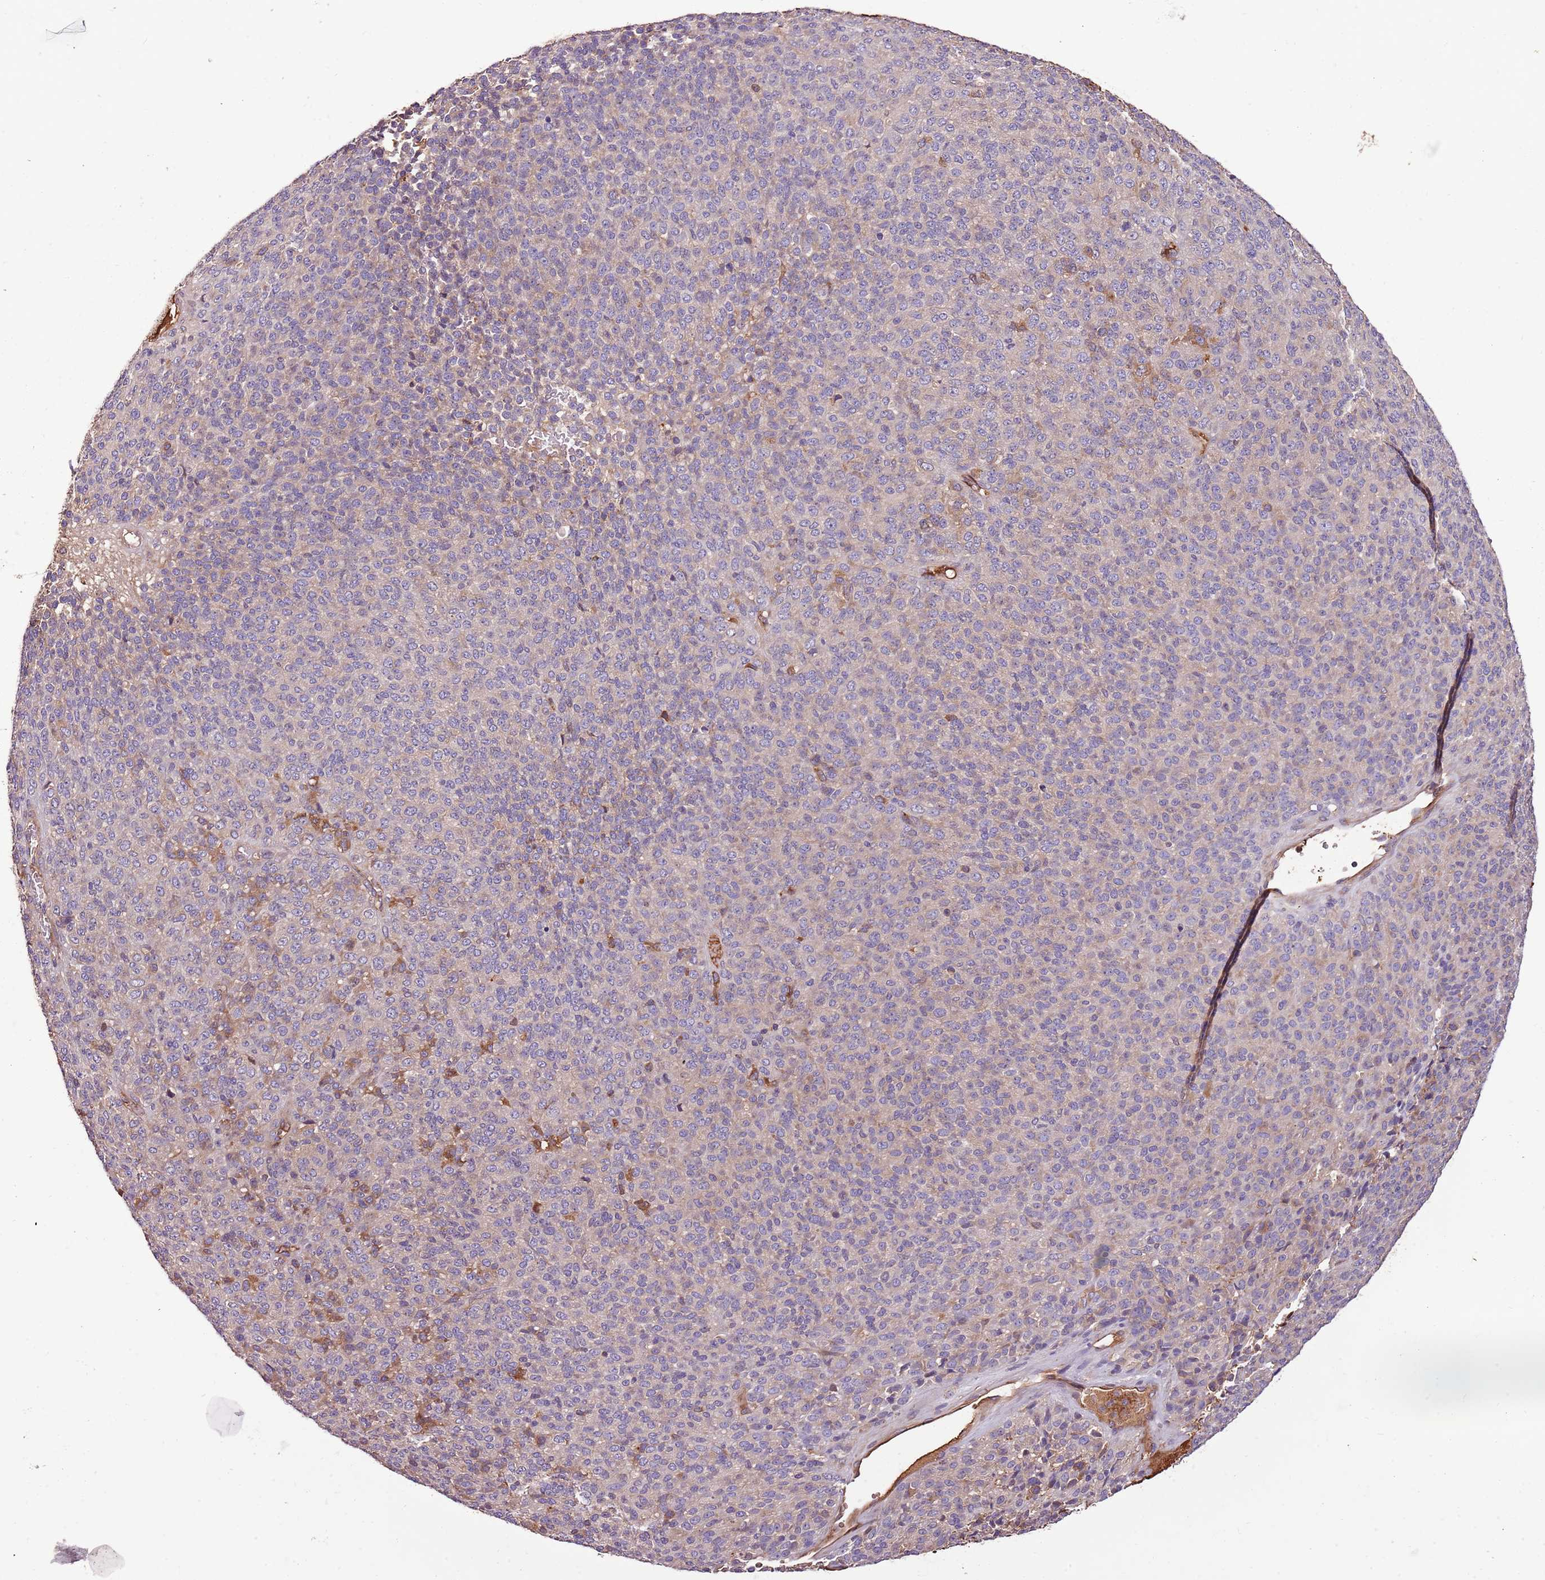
{"staining": {"intensity": "weak", "quantity": "25%-75%", "location": "cytoplasmic/membranous"}, "tissue": "melanoma", "cell_type": "Tumor cells", "image_type": "cancer", "snomed": [{"axis": "morphology", "description": "Malignant melanoma, Metastatic site"}, {"axis": "topography", "description": "Brain"}], "caption": "A photomicrograph showing weak cytoplasmic/membranous expression in about 25%-75% of tumor cells in malignant melanoma (metastatic site), as visualized by brown immunohistochemical staining.", "gene": "DENR", "patient": {"sex": "female", "age": 56}}